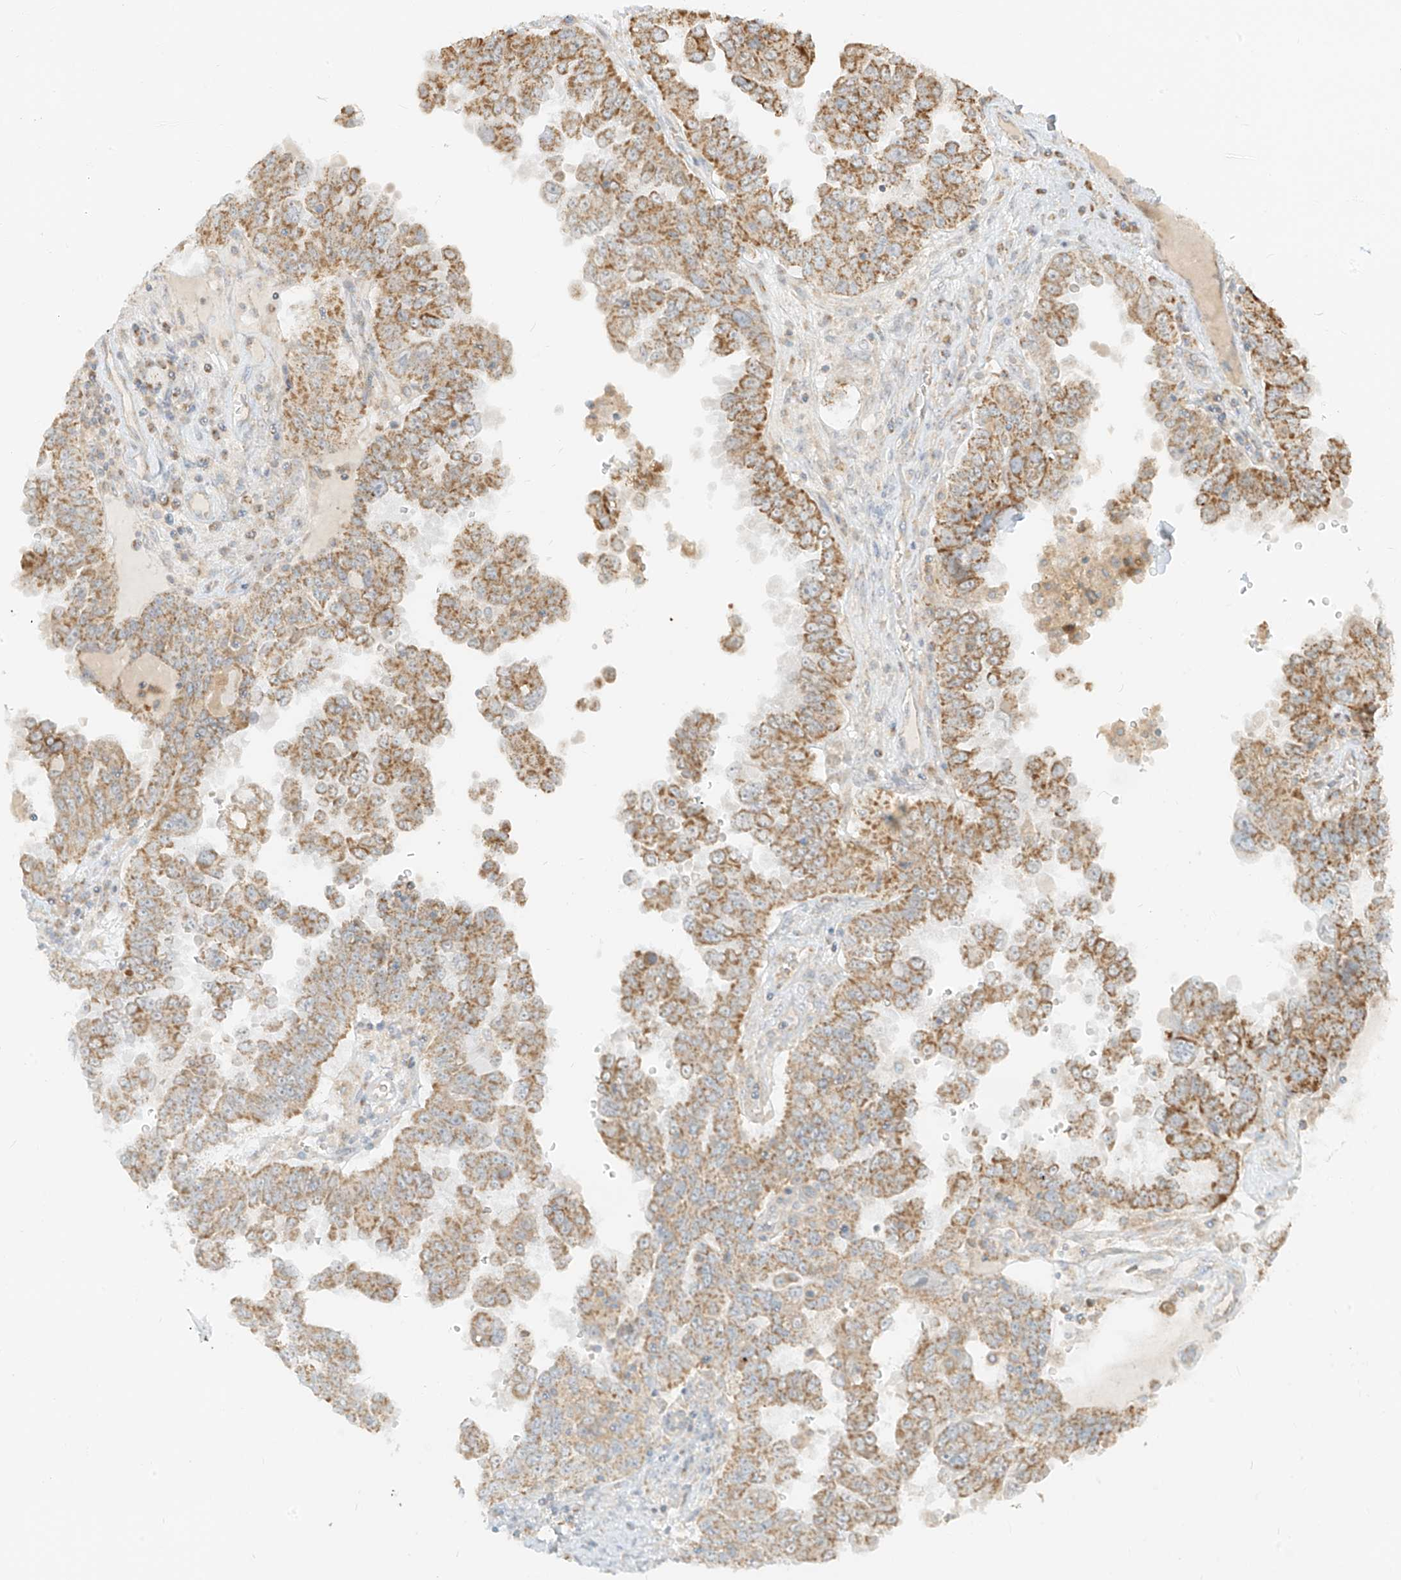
{"staining": {"intensity": "moderate", "quantity": ">75%", "location": "cytoplasmic/membranous"}, "tissue": "ovarian cancer", "cell_type": "Tumor cells", "image_type": "cancer", "snomed": [{"axis": "morphology", "description": "Carcinoma, endometroid"}, {"axis": "topography", "description": "Ovary"}], "caption": "Brown immunohistochemical staining in human ovarian cancer reveals moderate cytoplasmic/membranous positivity in about >75% of tumor cells.", "gene": "ZIM3", "patient": {"sex": "female", "age": 62}}